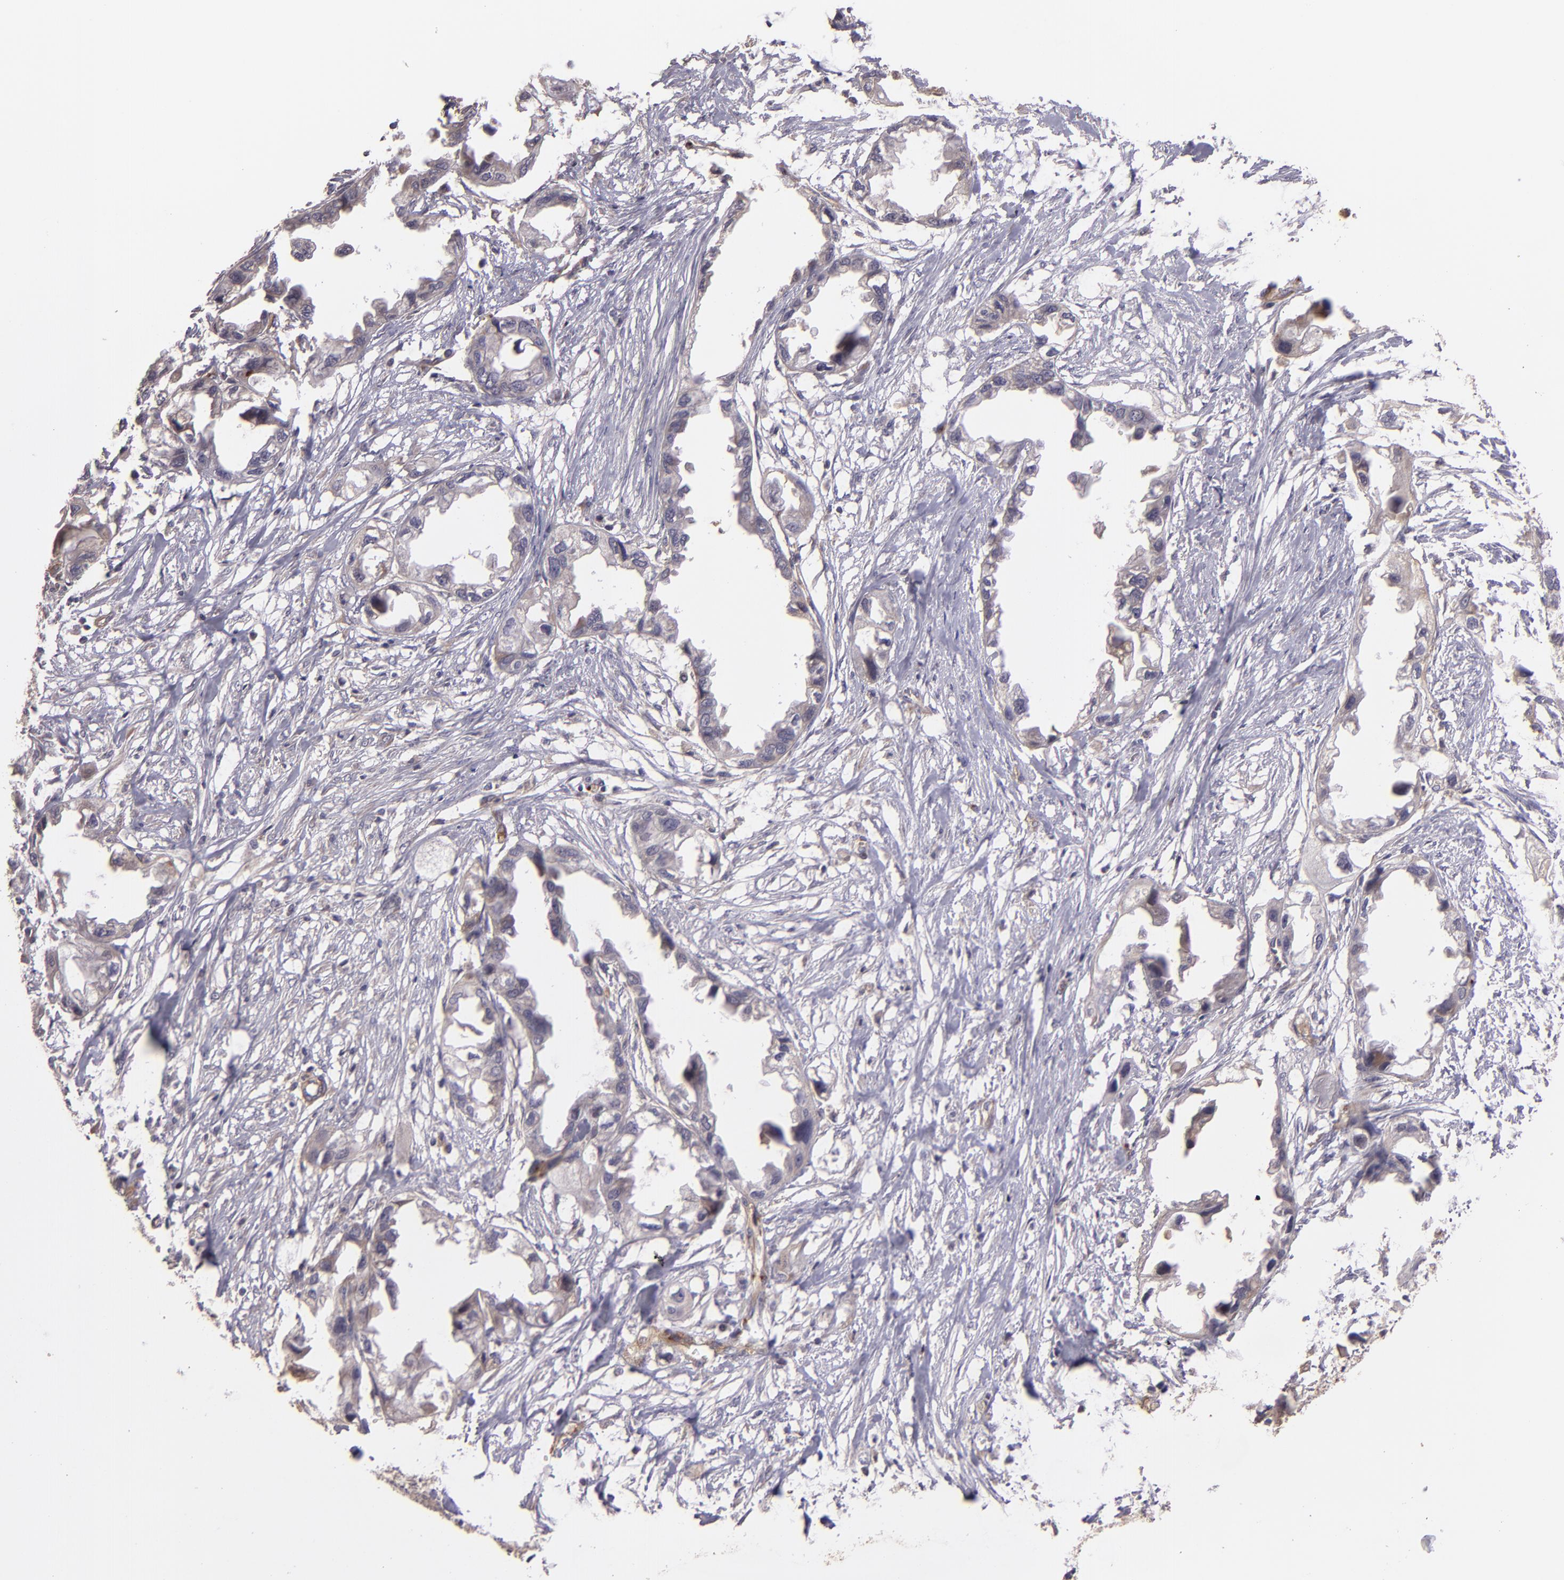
{"staining": {"intensity": "weak", "quantity": ">75%", "location": "cytoplasmic/membranous"}, "tissue": "endometrial cancer", "cell_type": "Tumor cells", "image_type": "cancer", "snomed": [{"axis": "morphology", "description": "Adenocarcinoma, NOS"}, {"axis": "topography", "description": "Endometrium"}], "caption": "DAB immunohistochemical staining of human adenocarcinoma (endometrial) reveals weak cytoplasmic/membranous protein staining in approximately >75% of tumor cells.", "gene": "ECE1", "patient": {"sex": "female", "age": 67}}